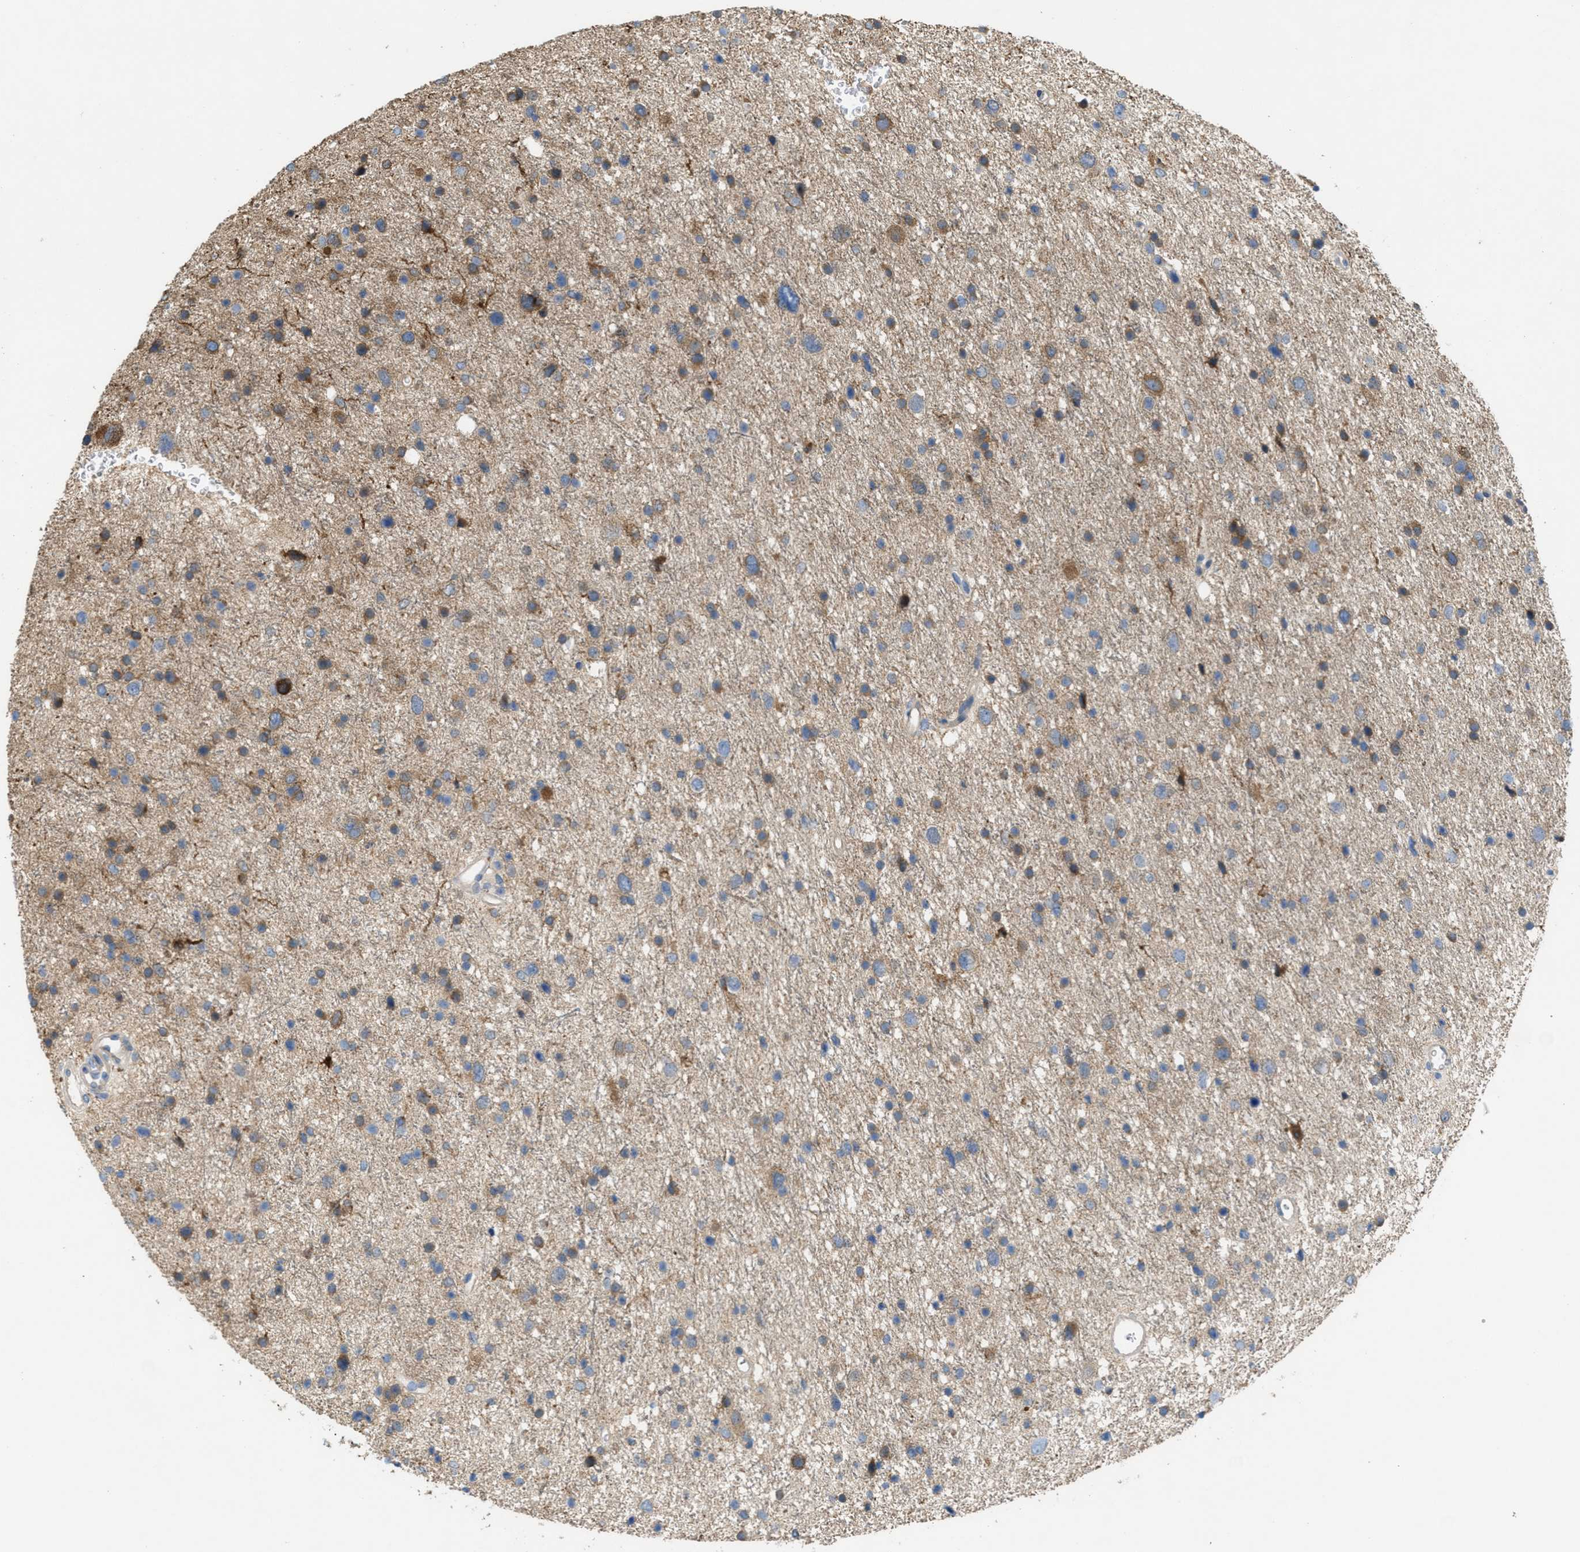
{"staining": {"intensity": "moderate", "quantity": "<25%", "location": "cytoplasmic/membranous"}, "tissue": "glioma", "cell_type": "Tumor cells", "image_type": "cancer", "snomed": [{"axis": "morphology", "description": "Glioma, malignant, Low grade"}, {"axis": "topography", "description": "Brain"}], "caption": "High-magnification brightfield microscopy of glioma stained with DAB (brown) and counterstained with hematoxylin (blue). tumor cells exhibit moderate cytoplasmic/membranous expression is appreciated in about<25% of cells.", "gene": "UBA5", "patient": {"sex": "female", "age": 37}}